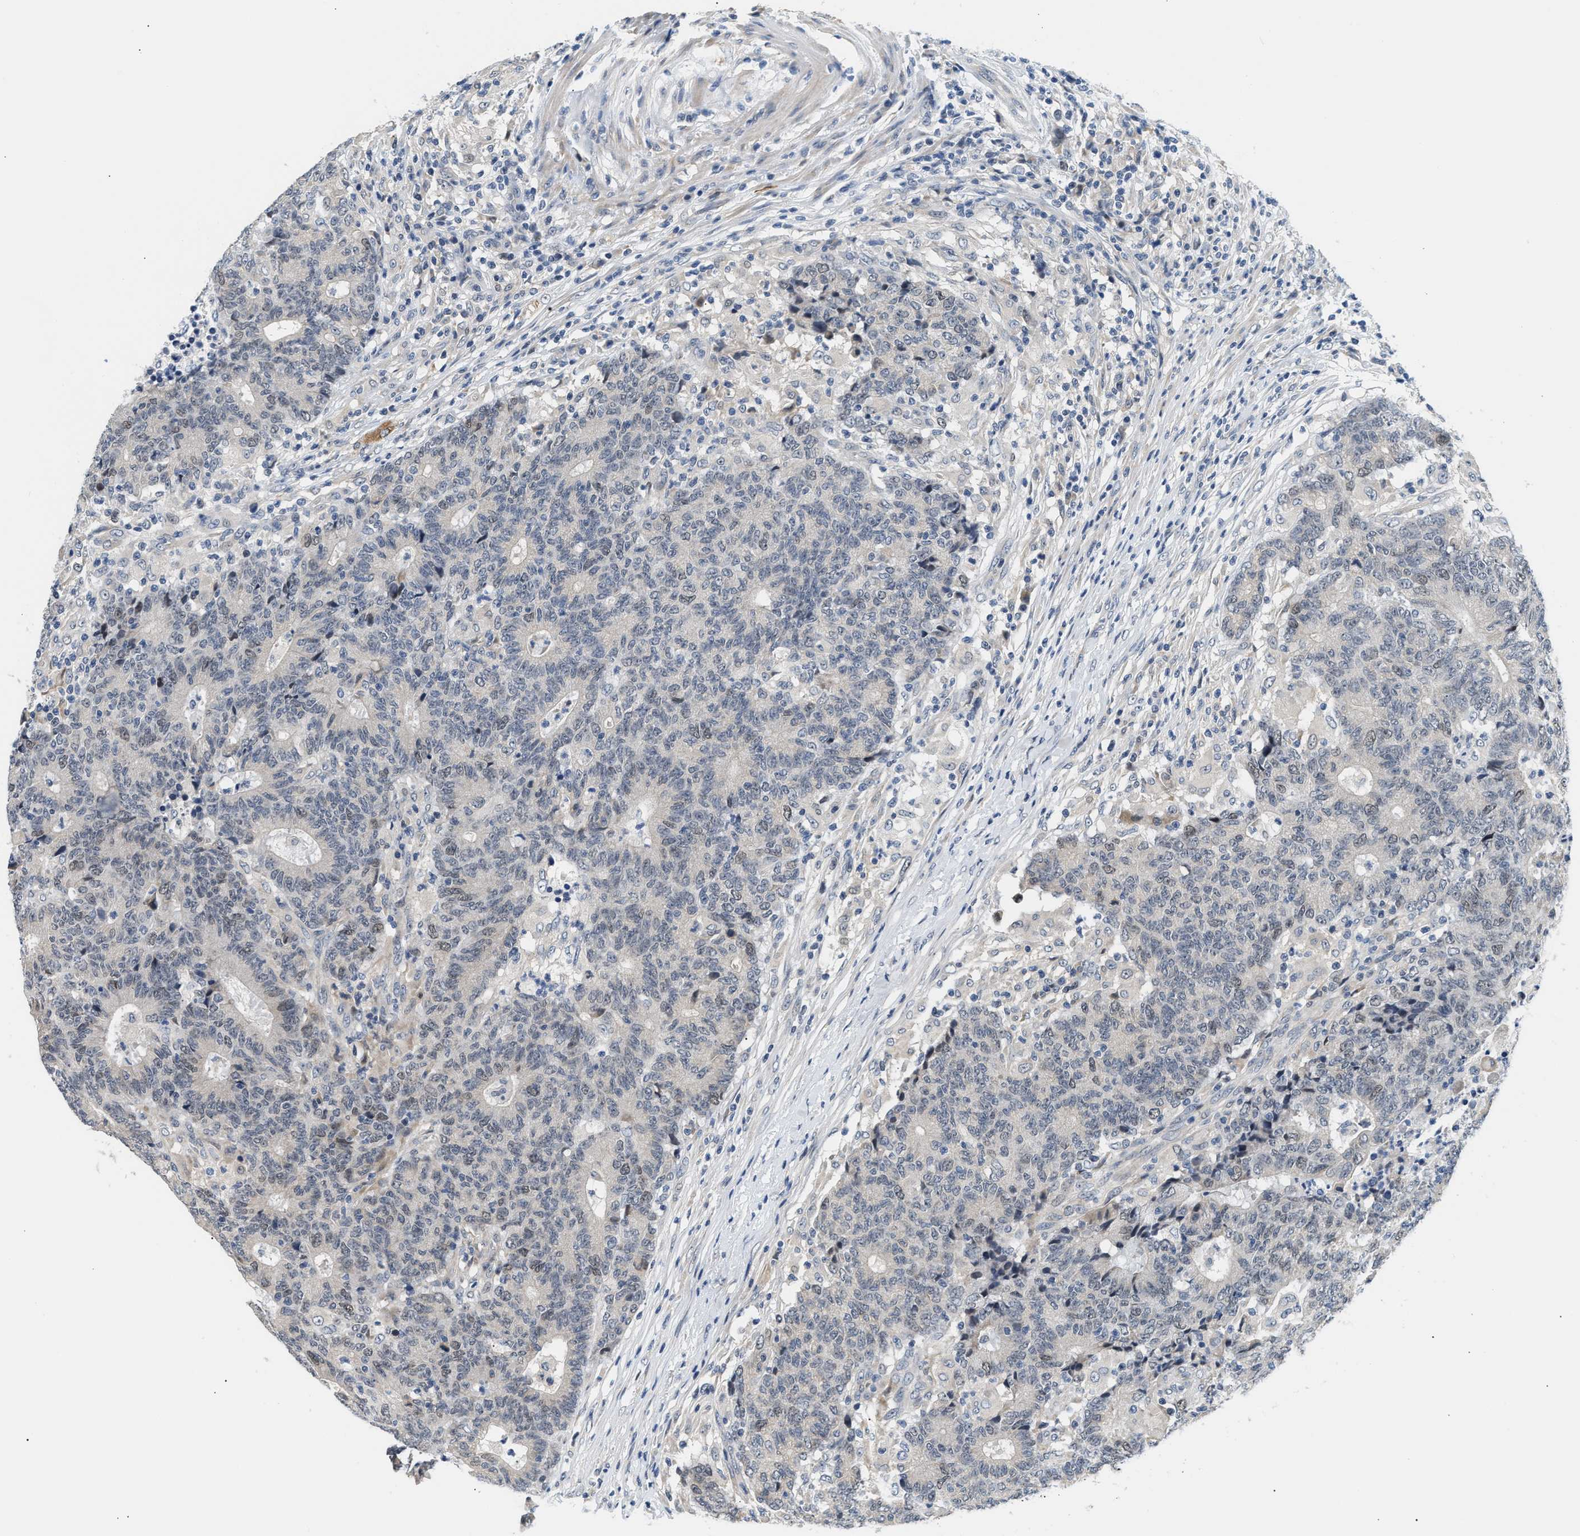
{"staining": {"intensity": "weak", "quantity": "<25%", "location": "nuclear"}, "tissue": "colorectal cancer", "cell_type": "Tumor cells", "image_type": "cancer", "snomed": [{"axis": "morphology", "description": "Normal tissue, NOS"}, {"axis": "morphology", "description": "Adenocarcinoma, NOS"}, {"axis": "topography", "description": "Colon"}], "caption": "Protein analysis of colorectal cancer (adenocarcinoma) reveals no significant expression in tumor cells.", "gene": "CLGN", "patient": {"sex": "female", "age": 75}}